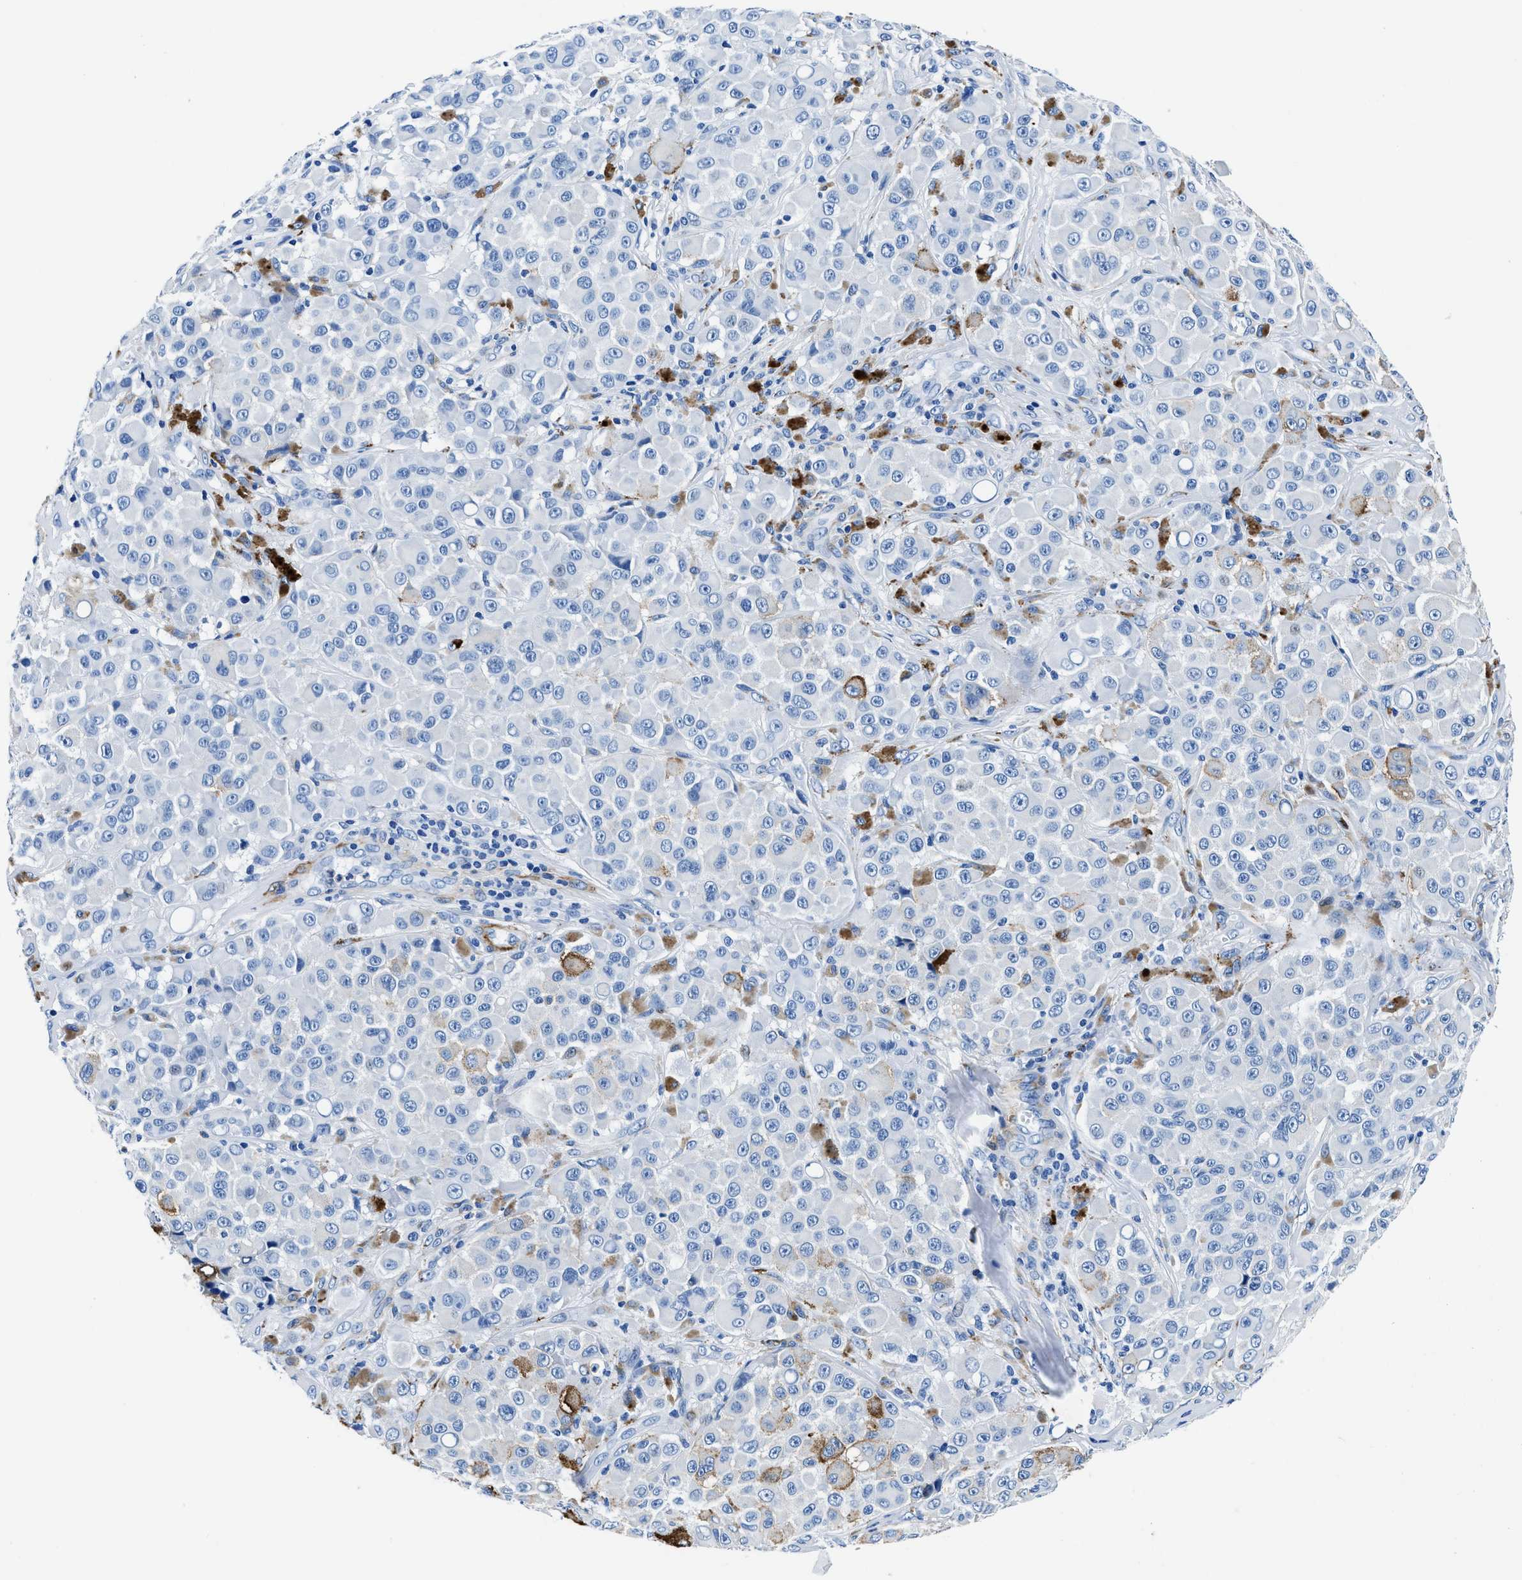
{"staining": {"intensity": "negative", "quantity": "none", "location": "none"}, "tissue": "melanoma", "cell_type": "Tumor cells", "image_type": "cancer", "snomed": [{"axis": "morphology", "description": "Malignant melanoma, NOS"}, {"axis": "topography", "description": "Skin"}], "caption": "Immunohistochemical staining of human malignant melanoma shows no significant expression in tumor cells.", "gene": "TEX261", "patient": {"sex": "male", "age": 84}}